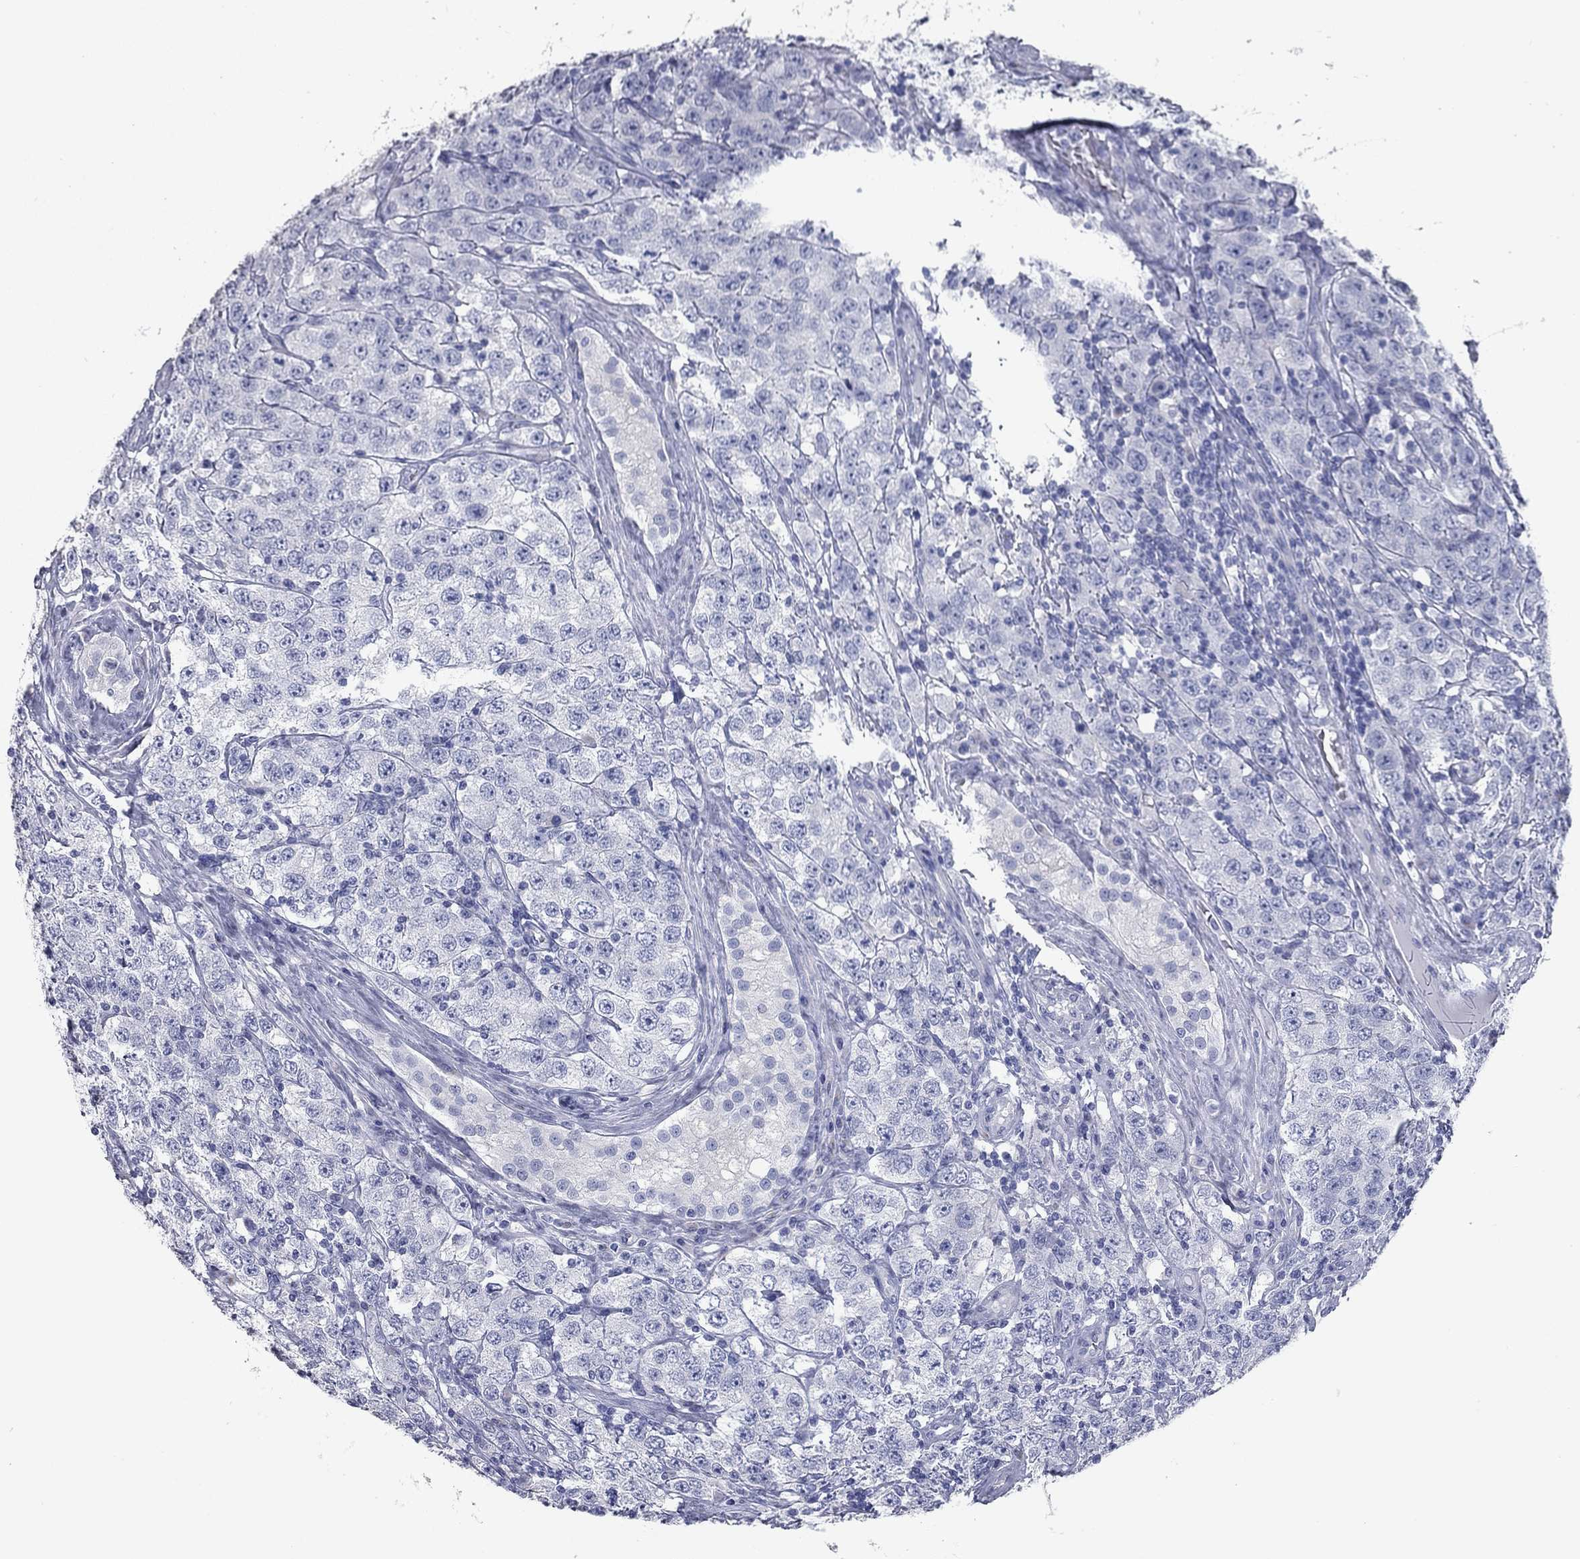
{"staining": {"intensity": "negative", "quantity": "none", "location": "none"}, "tissue": "testis cancer", "cell_type": "Tumor cells", "image_type": "cancer", "snomed": [{"axis": "morphology", "description": "Seminoma, NOS"}, {"axis": "topography", "description": "Testis"}], "caption": "An IHC photomicrograph of testis seminoma is shown. There is no staining in tumor cells of testis seminoma. (DAB immunohistochemistry (IHC), high magnification).", "gene": "TAC1", "patient": {"sex": "male", "age": 52}}